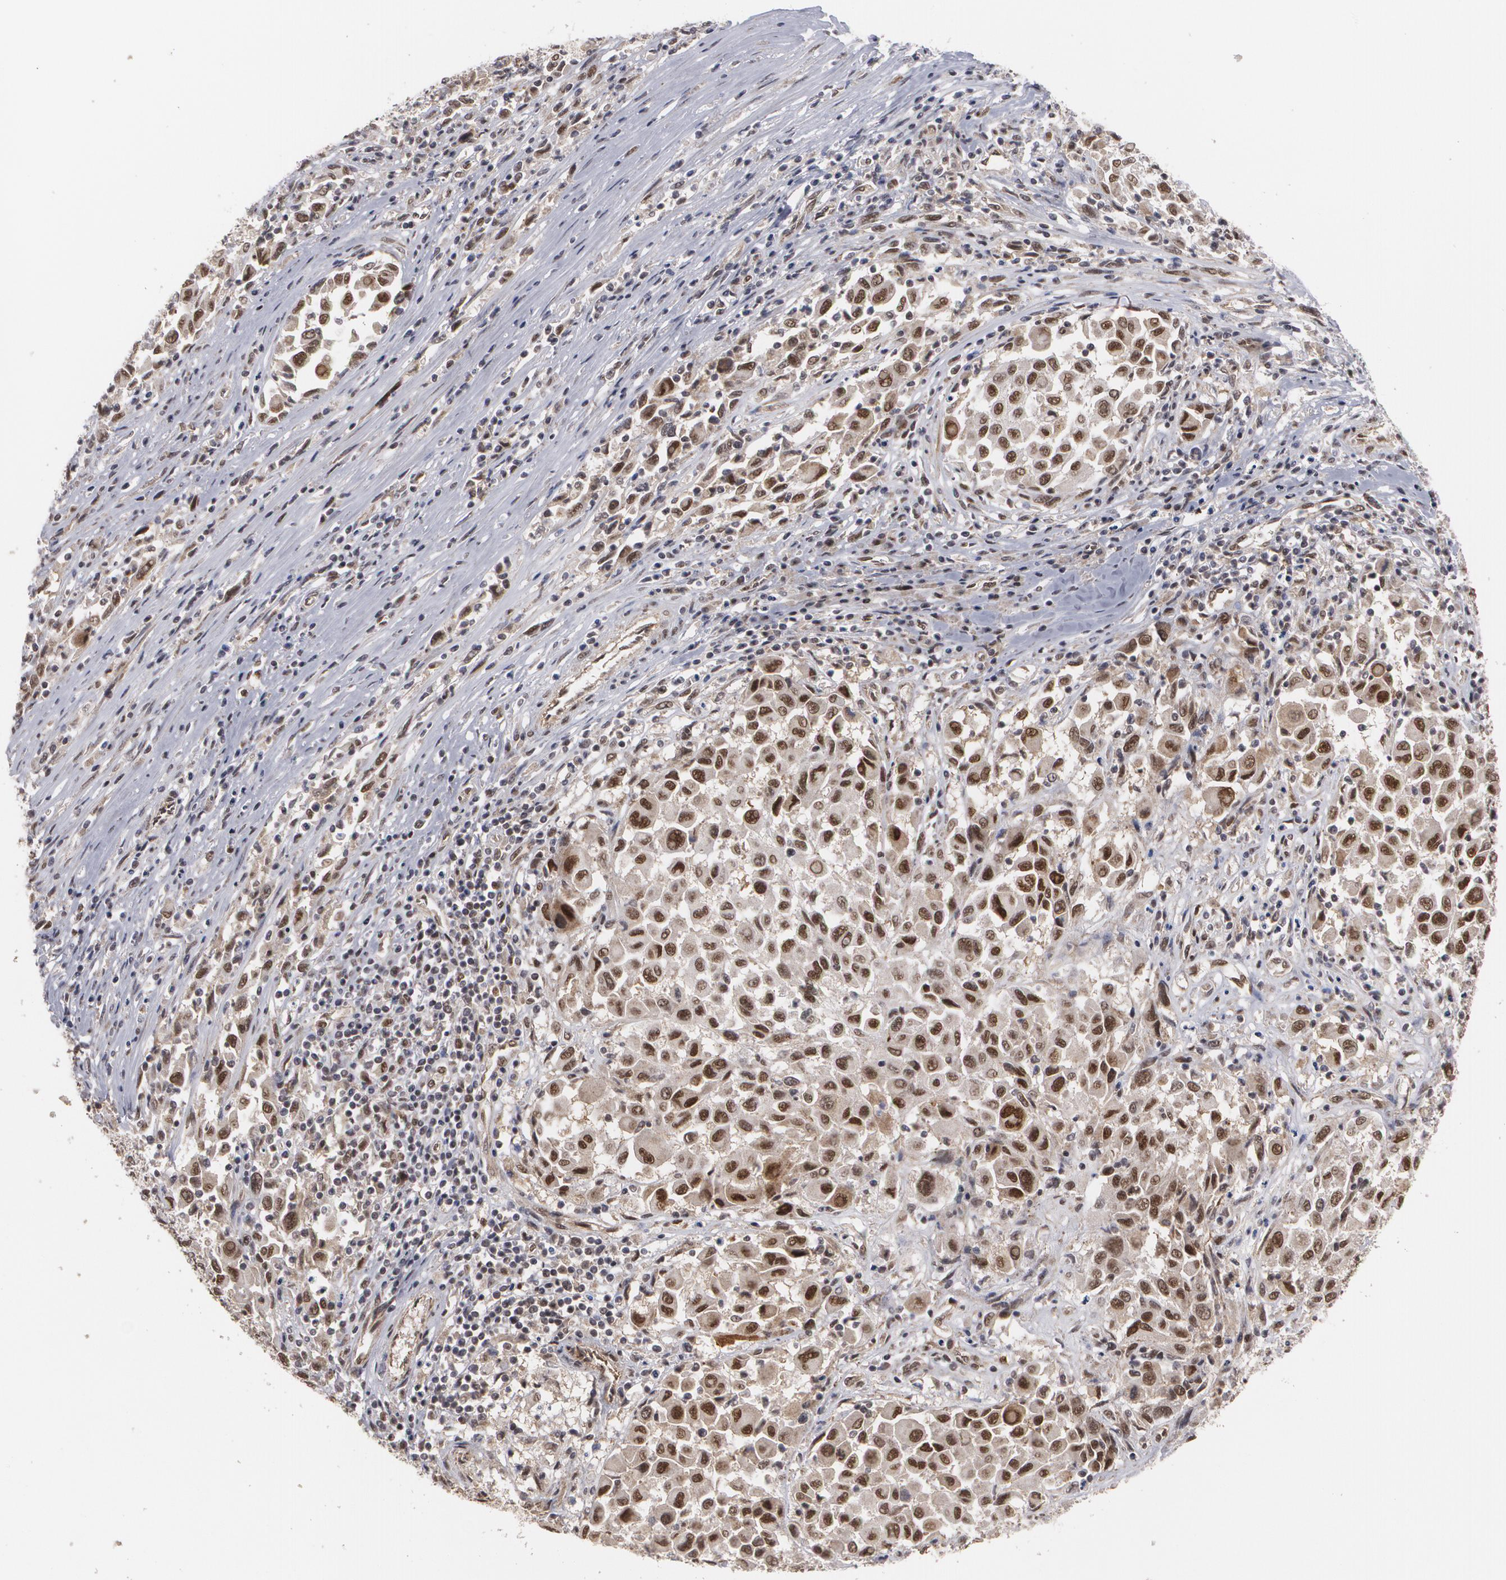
{"staining": {"intensity": "strong", "quantity": ">75%", "location": "nuclear"}, "tissue": "melanoma", "cell_type": "Tumor cells", "image_type": "cancer", "snomed": [{"axis": "morphology", "description": "Malignant melanoma, Metastatic site"}, {"axis": "topography", "description": "Lymph node"}], "caption": "Human malignant melanoma (metastatic site) stained for a protein (brown) displays strong nuclear positive staining in about >75% of tumor cells.", "gene": "INTS6", "patient": {"sex": "male", "age": 61}}